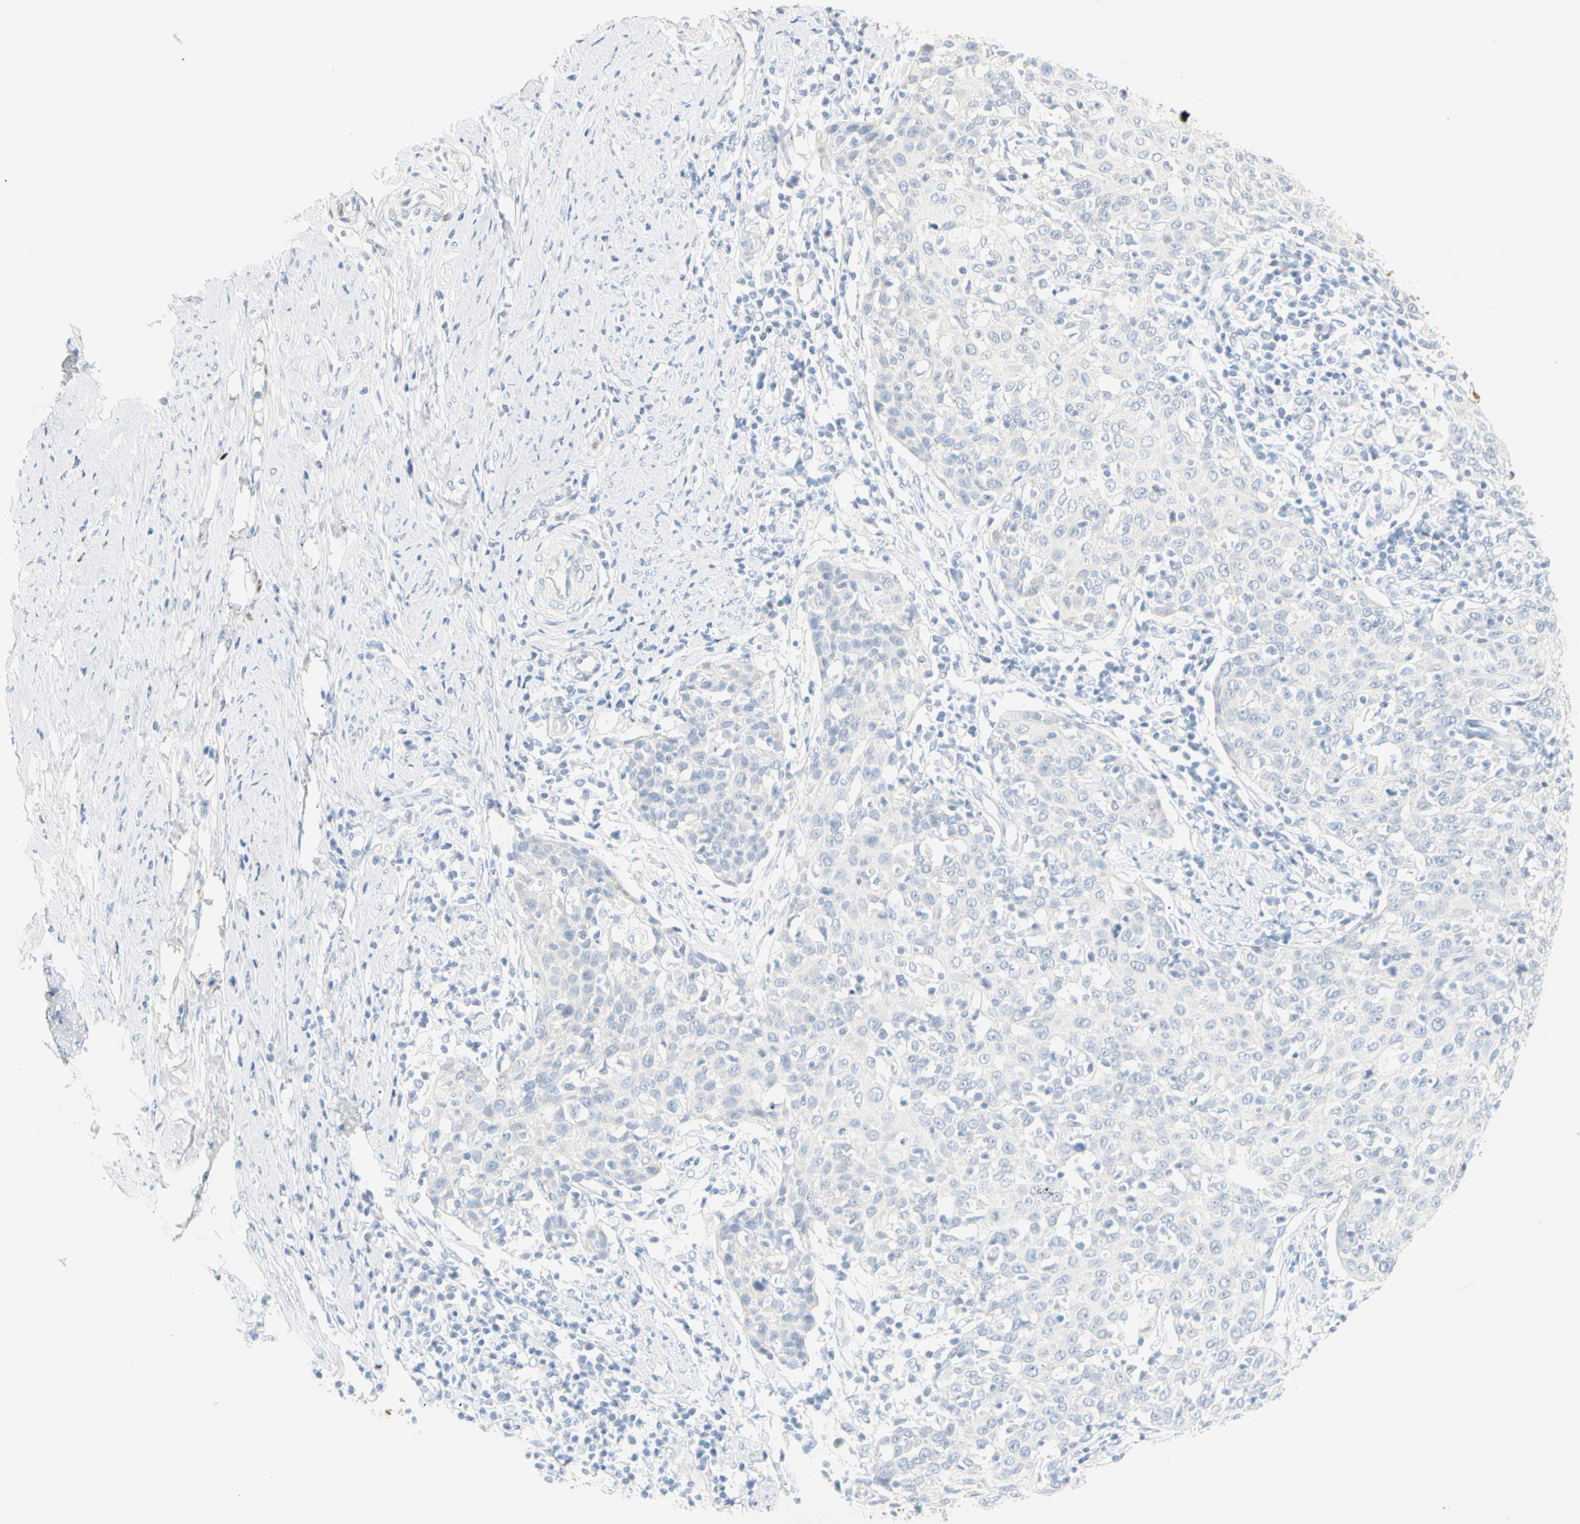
{"staining": {"intensity": "negative", "quantity": "none", "location": "none"}, "tissue": "cervical cancer", "cell_type": "Tumor cells", "image_type": "cancer", "snomed": [{"axis": "morphology", "description": "Squamous cell carcinoma, NOS"}, {"axis": "topography", "description": "Cervix"}], "caption": "Histopathology image shows no significant protein positivity in tumor cells of cervical cancer.", "gene": "SELENBP1", "patient": {"sex": "female", "age": 38}}